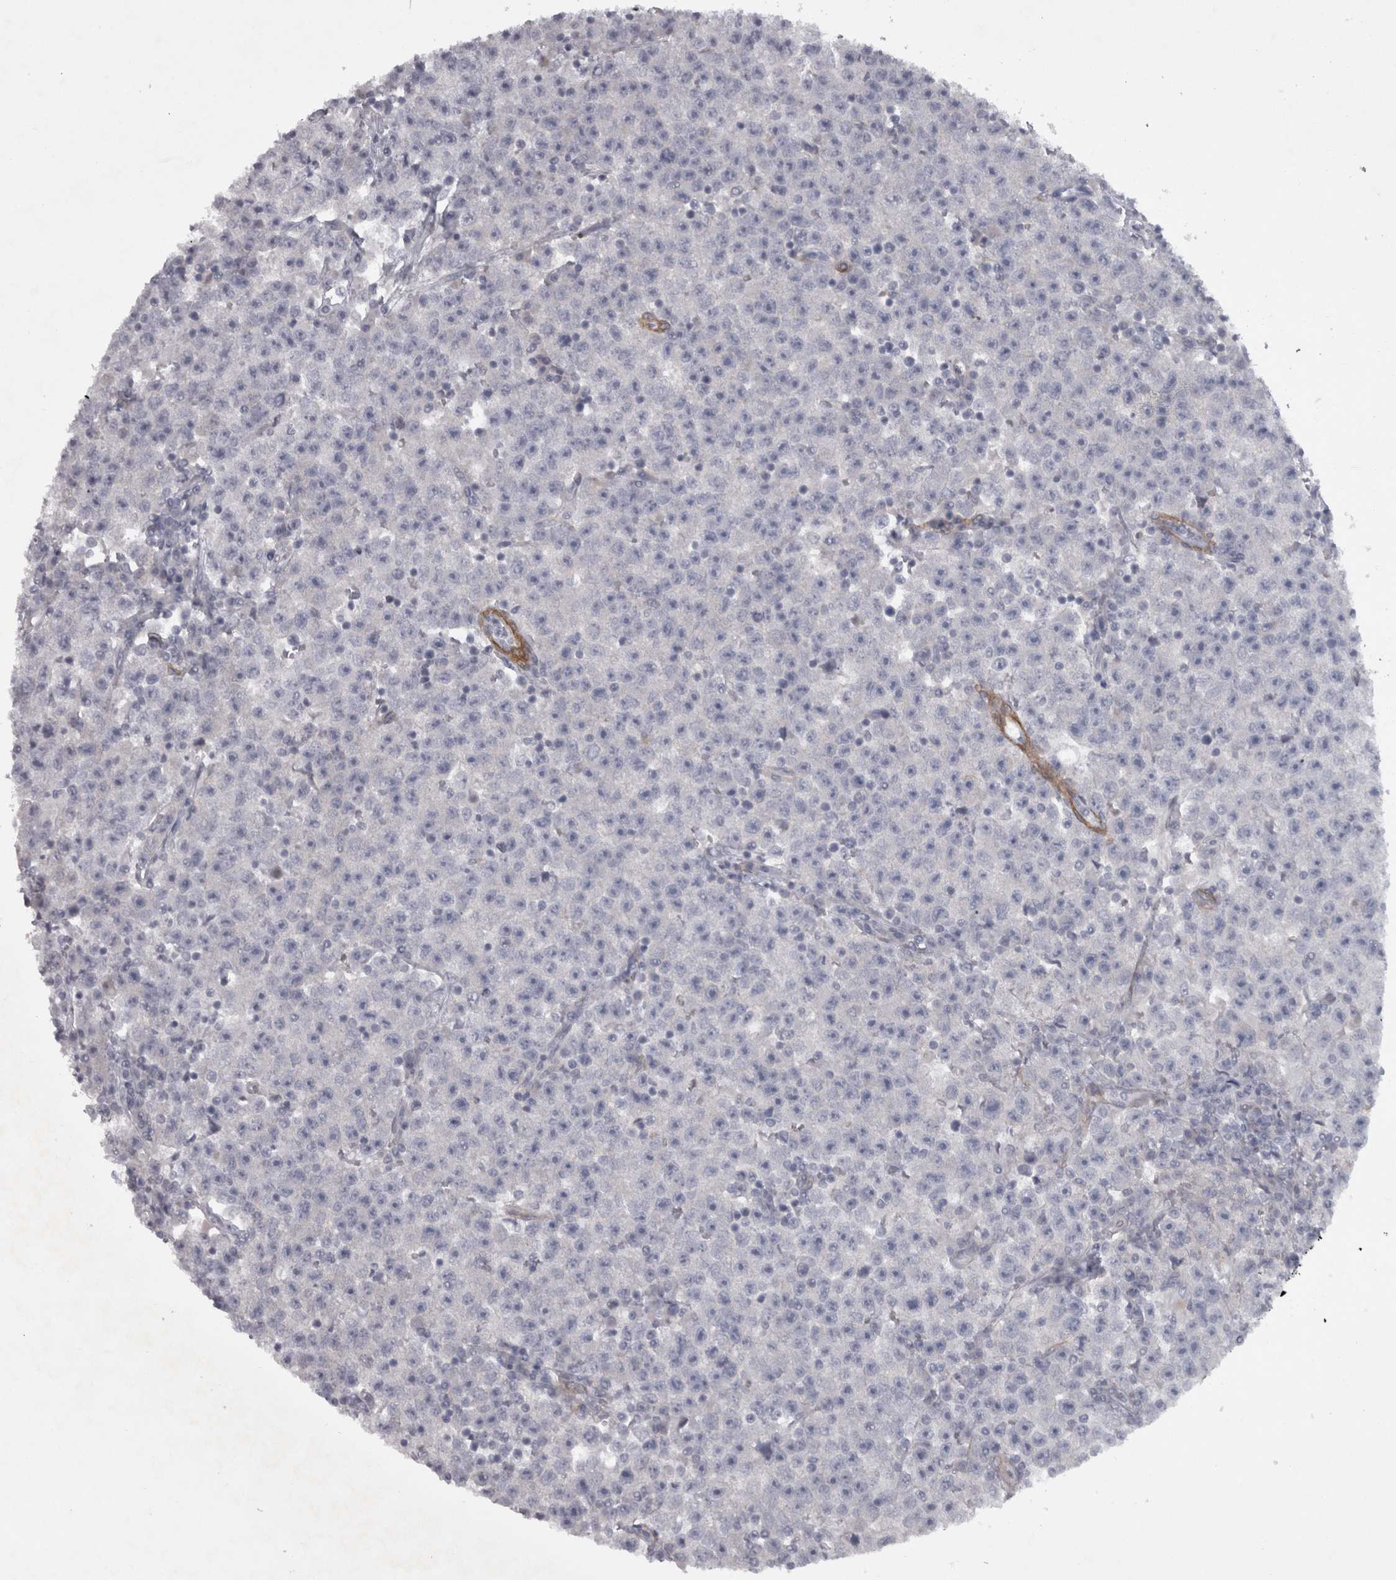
{"staining": {"intensity": "negative", "quantity": "none", "location": "none"}, "tissue": "testis cancer", "cell_type": "Tumor cells", "image_type": "cancer", "snomed": [{"axis": "morphology", "description": "Seminoma, NOS"}, {"axis": "topography", "description": "Testis"}], "caption": "Immunohistochemistry (IHC) photomicrograph of neoplastic tissue: testis seminoma stained with DAB (3,3'-diaminobenzidine) shows no significant protein expression in tumor cells. The staining is performed using DAB (3,3'-diaminobenzidine) brown chromogen with nuclei counter-stained in using hematoxylin.", "gene": "PPP1R12B", "patient": {"sex": "male", "age": 22}}